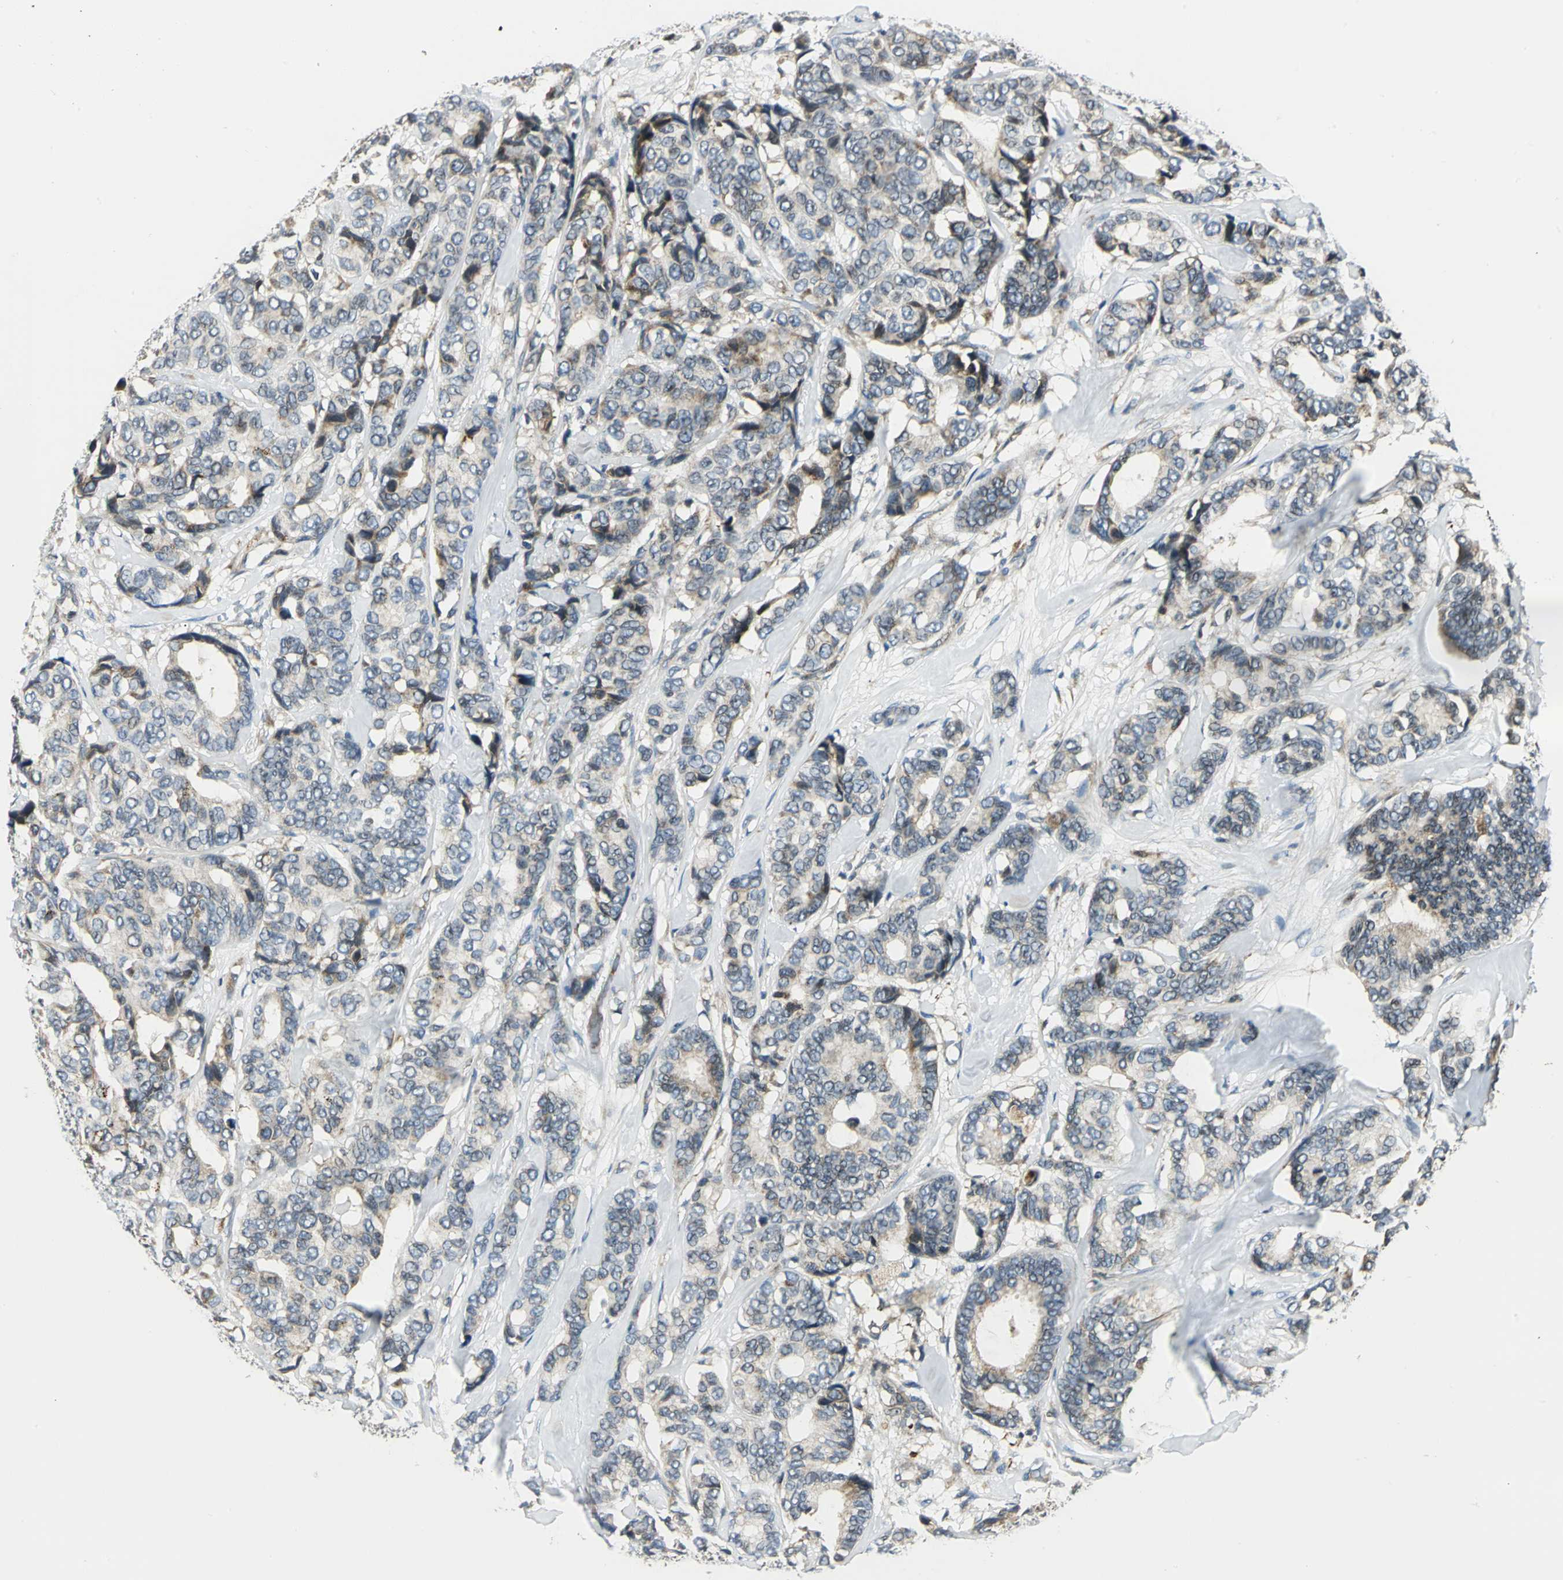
{"staining": {"intensity": "moderate", "quantity": "25%-75%", "location": "cytoplasmic/membranous"}, "tissue": "breast cancer", "cell_type": "Tumor cells", "image_type": "cancer", "snomed": [{"axis": "morphology", "description": "Duct carcinoma"}, {"axis": "topography", "description": "Breast"}], "caption": "Protein staining displays moderate cytoplasmic/membranous staining in approximately 25%-75% of tumor cells in breast cancer. The staining was performed using DAB (3,3'-diaminobenzidine) to visualize the protein expression in brown, while the nuclei were stained in blue with hematoxylin (Magnification: 20x).", "gene": "USP40", "patient": {"sex": "female", "age": 87}}